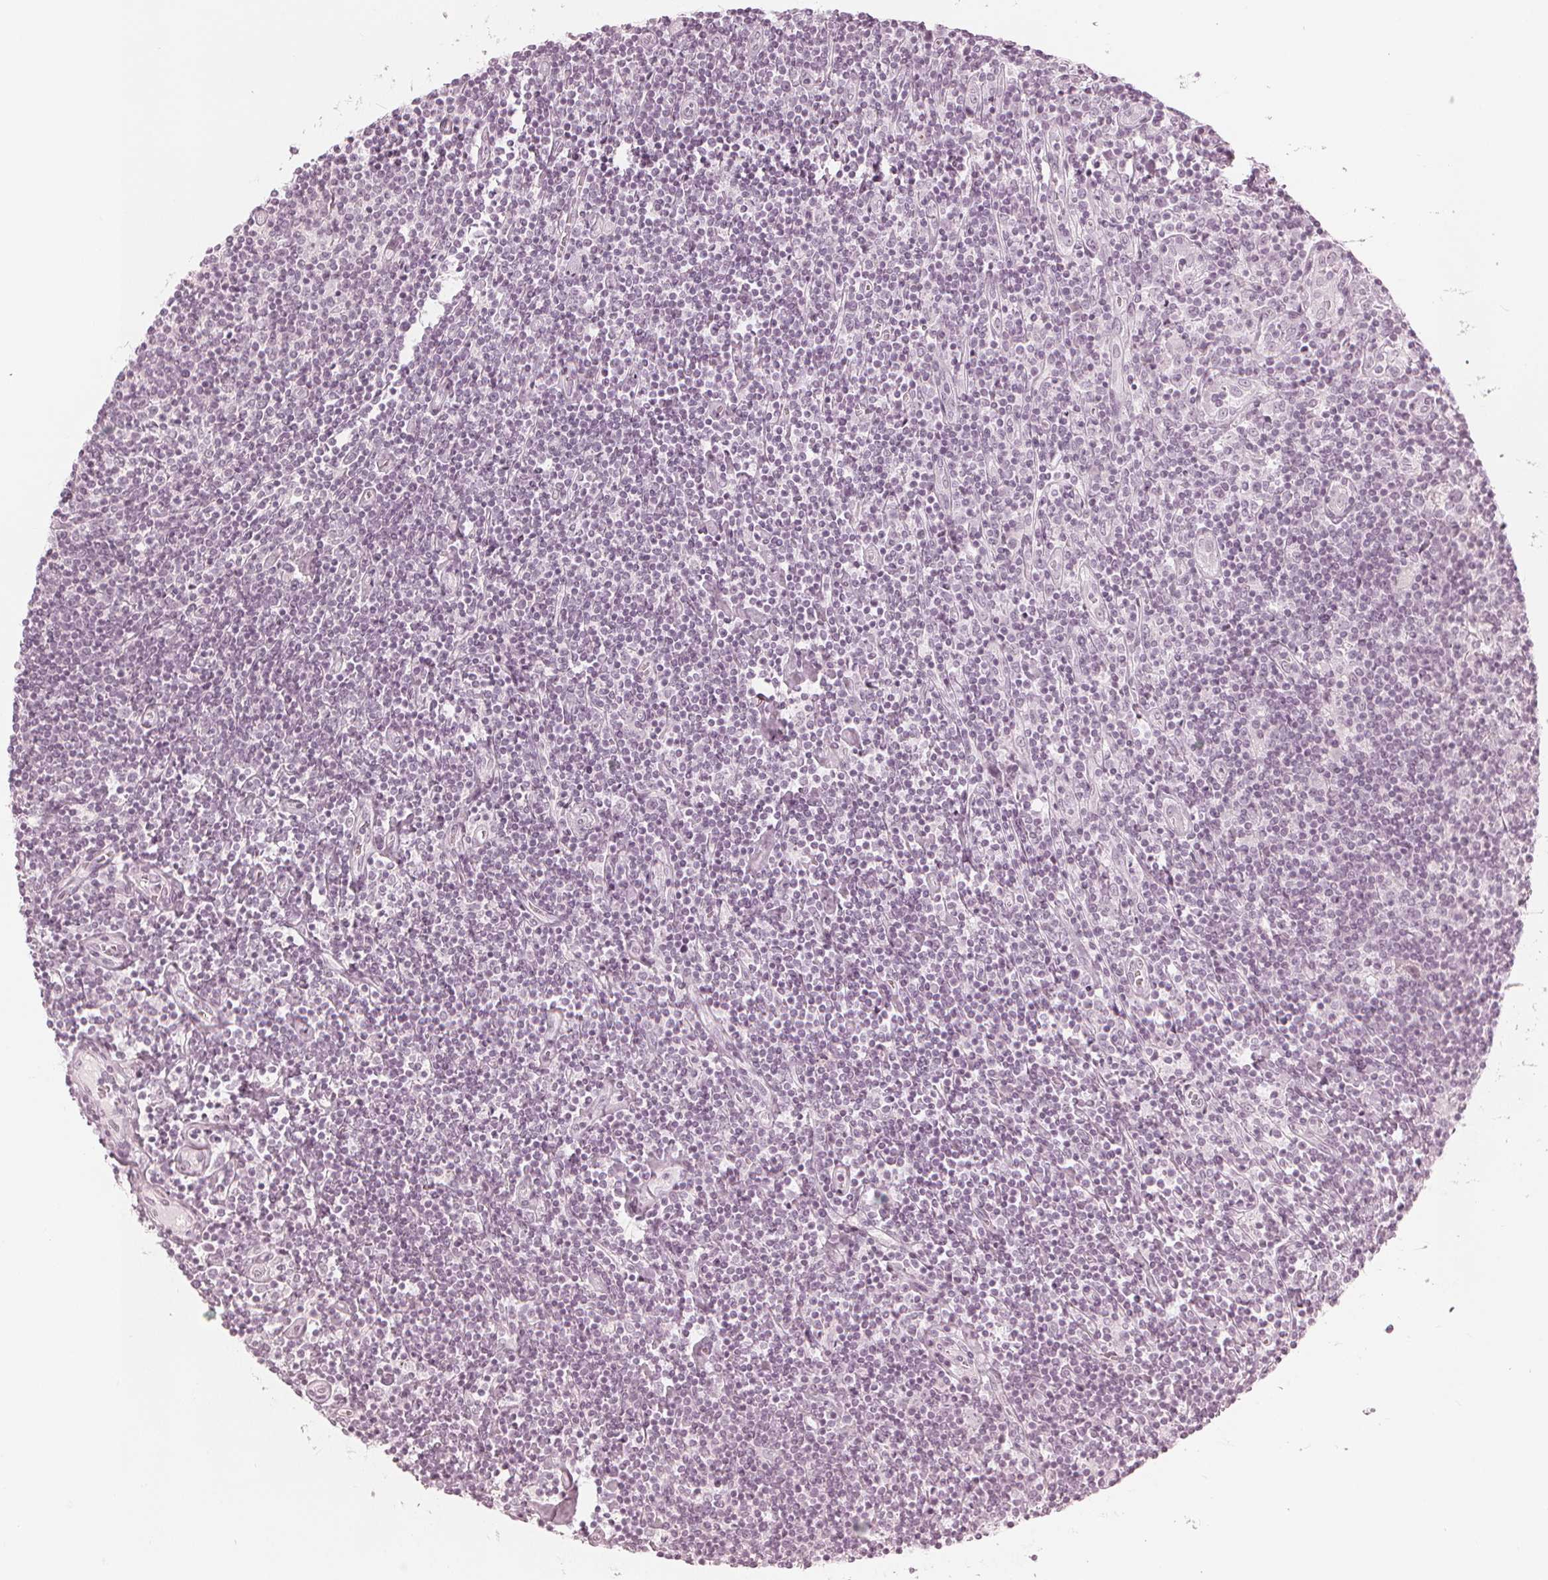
{"staining": {"intensity": "negative", "quantity": "none", "location": "none"}, "tissue": "lymphoma", "cell_type": "Tumor cells", "image_type": "cancer", "snomed": [{"axis": "morphology", "description": "Hodgkin's disease, NOS"}, {"axis": "topography", "description": "Lymph node"}], "caption": "Photomicrograph shows no protein positivity in tumor cells of Hodgkin's disease tissue.", "gene": "PAEP", "patient": {"sex": "male", "age": 40}}